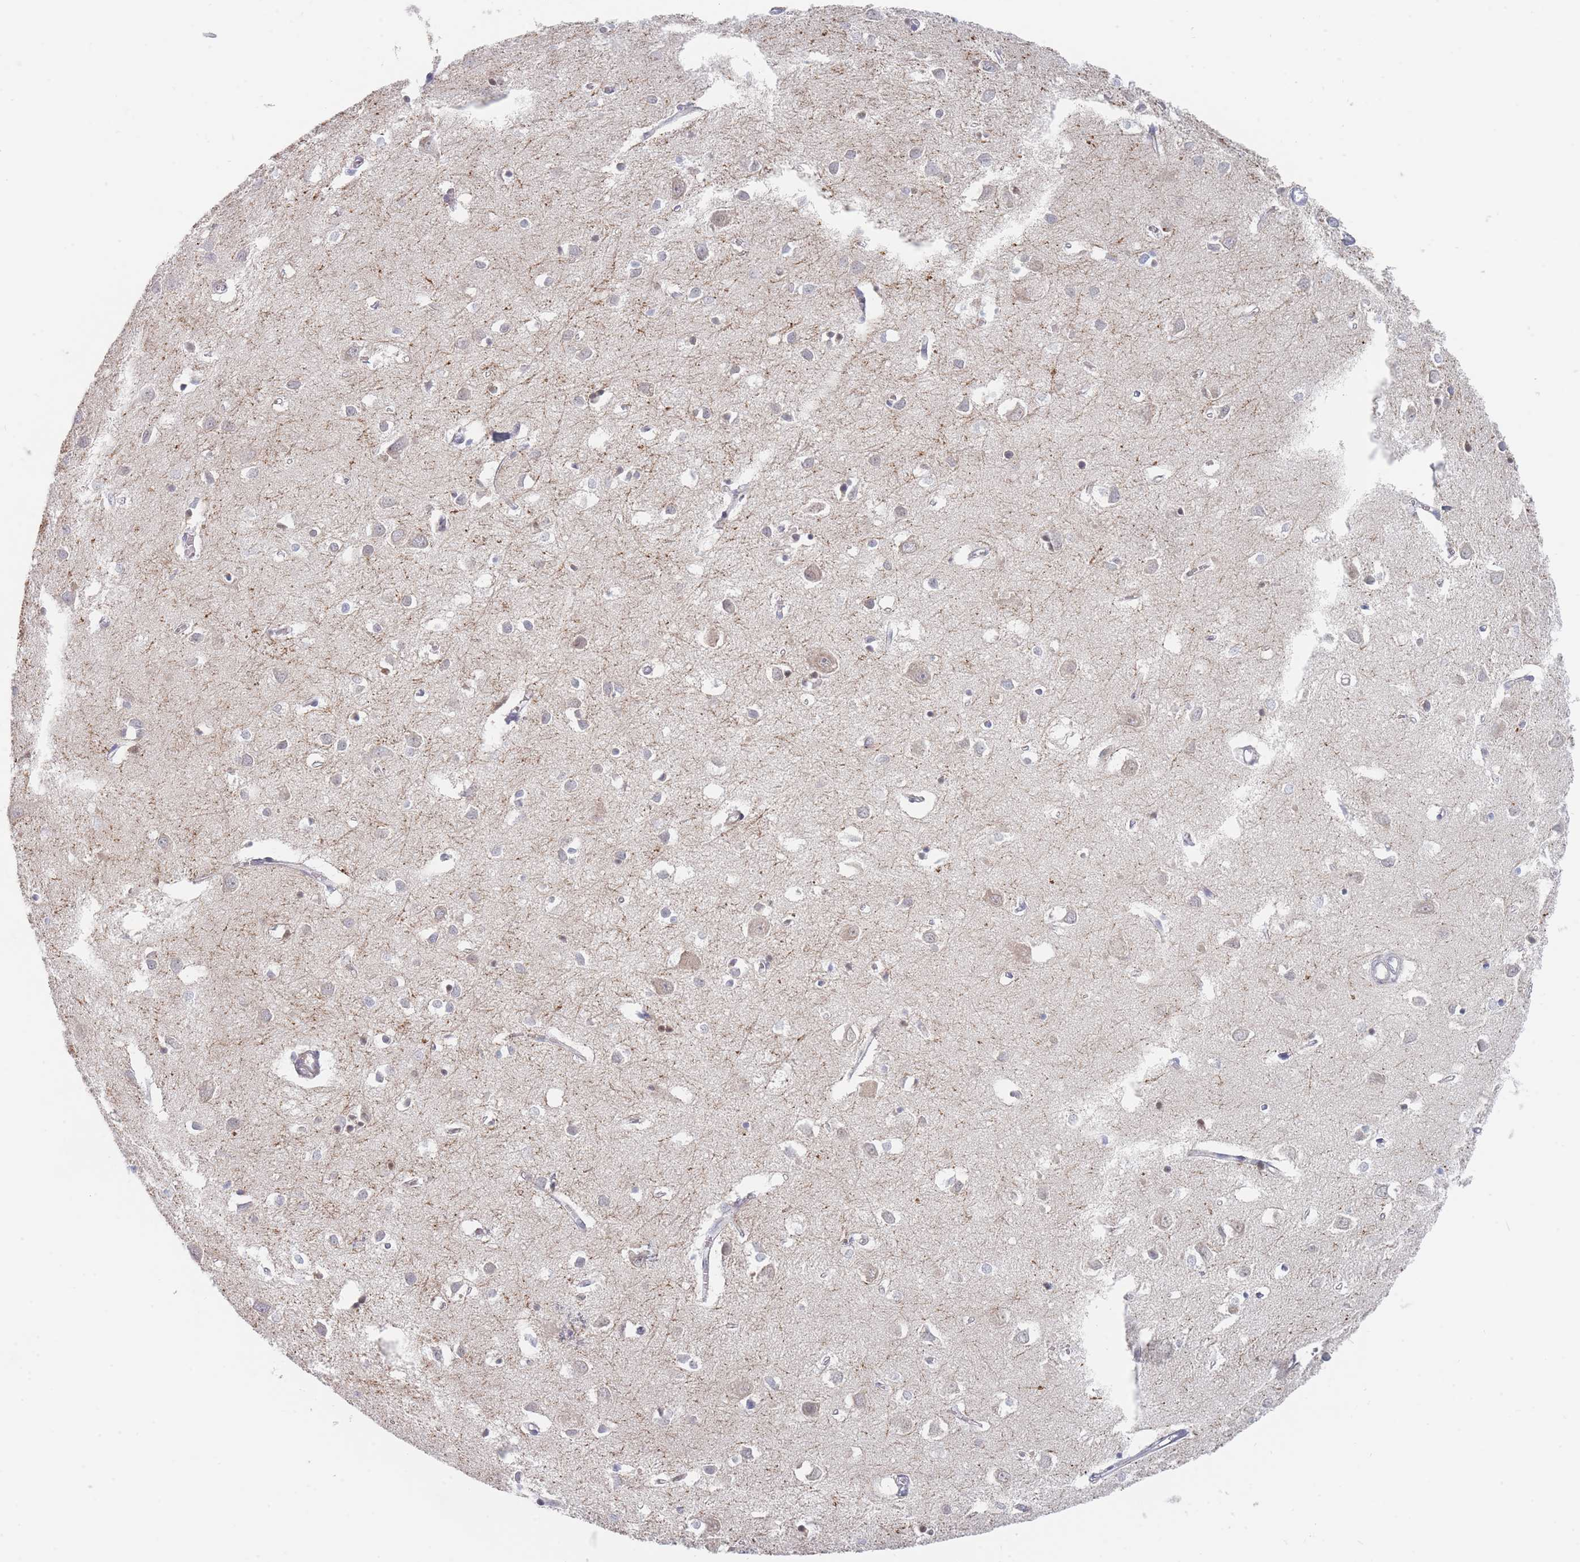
{"staining": {"intensity": "negative", "quantity": "none", "location": "none"}, "tissue": "cerebral cortex", "cell_type": "Endothelial cells", "image_type": "normal", "snomed": [{"axis": "morphology", "description": "Normal tissue, NOS"}, {"axis": "topography", "description": "Cerebral cortex"}], "caption": "DAB (3,3'-diaminobenzidine) immunohistochemical staining of unremarkable cerebral cortex displays no significant staining in endothelial cells. The staining is performed using DAB (3,3'-diaminobenzidine) brown chromogen with nuclei counter-stained in using hematoxylin.", "gene": "SPATS1", "patient": {"sex": "female", "age": 64}}